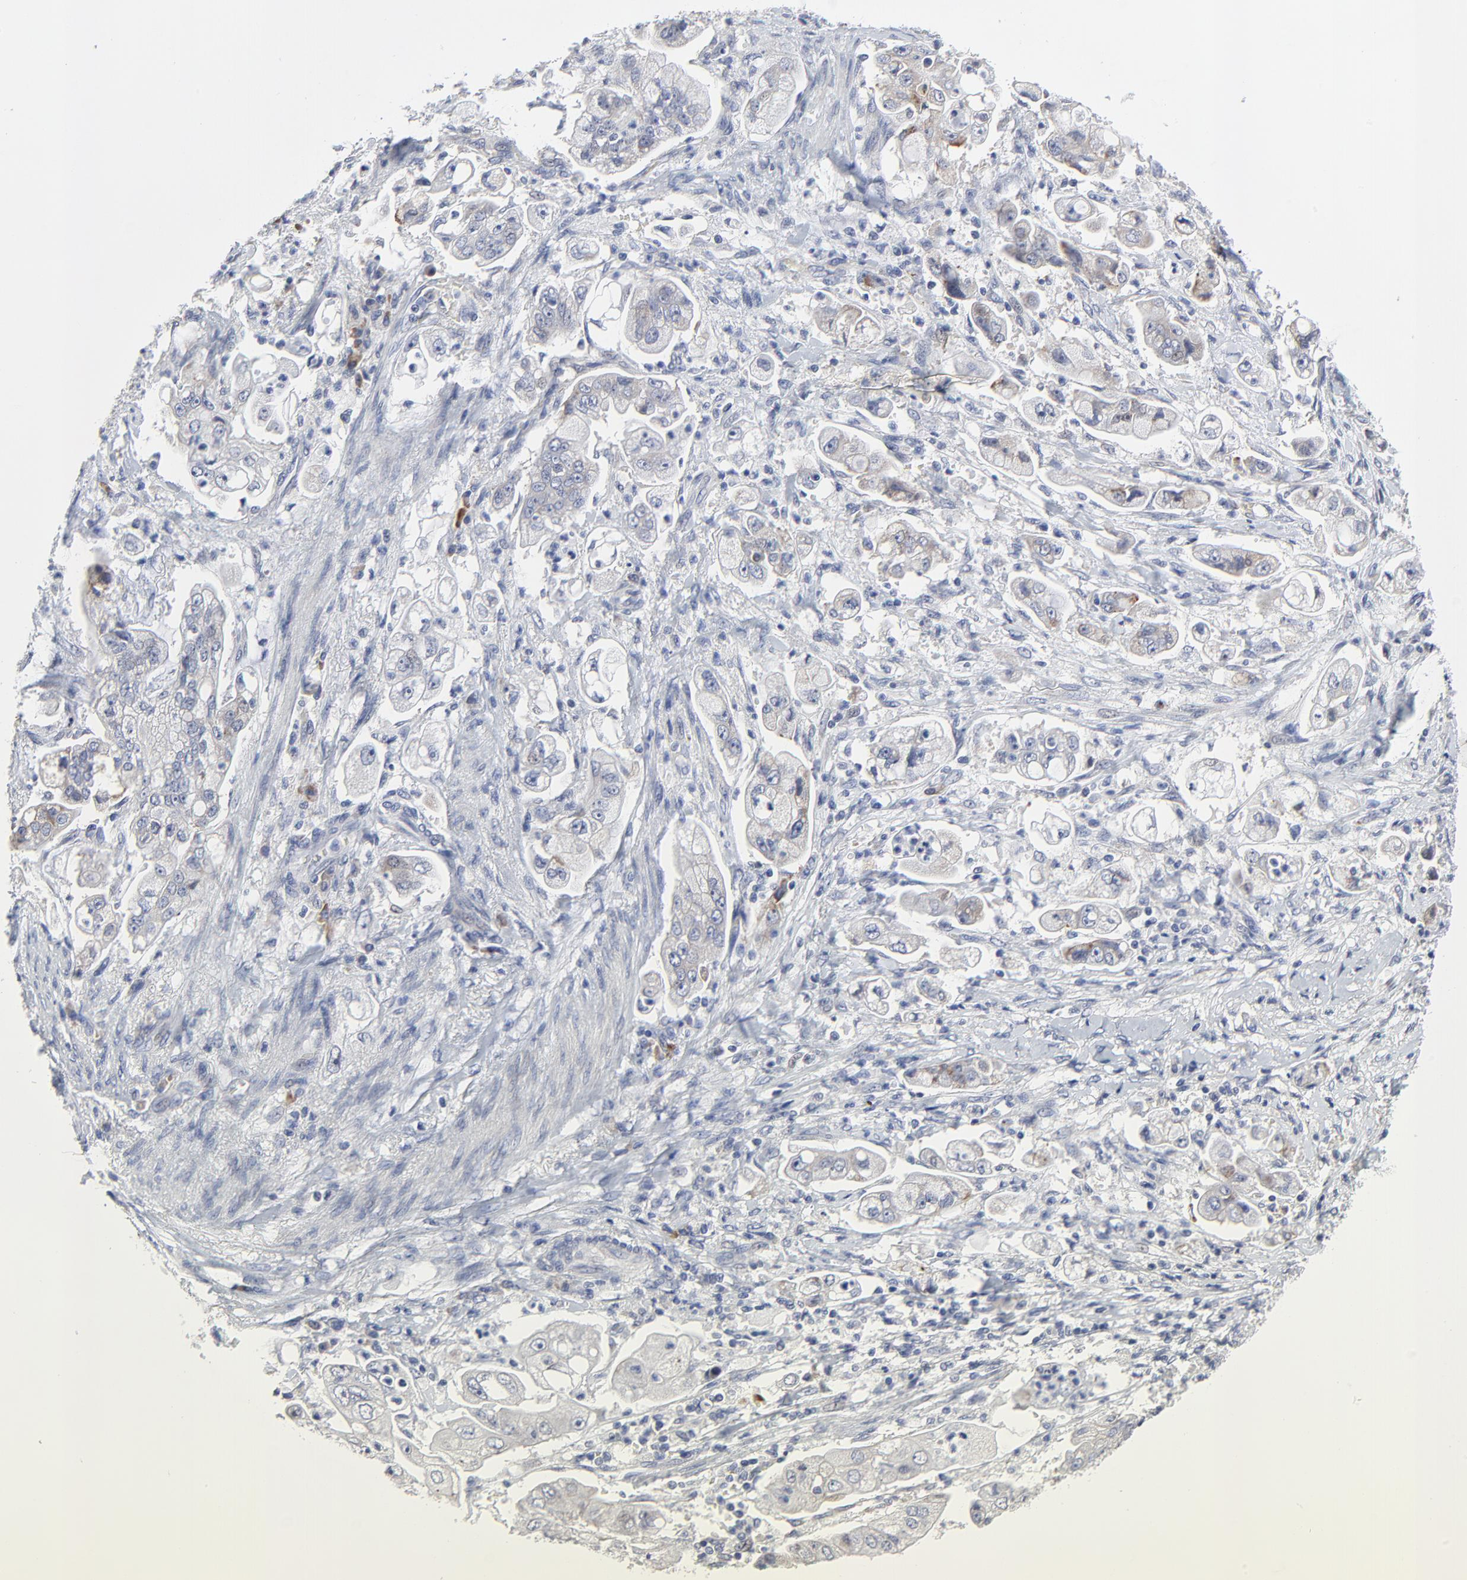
{"staining": {"intensity": "weak", "quantity": "<25%", "location": "cytoplasmic/membranous"}, "tissue": "stomach cancer", "cell_type": "Tumor cells", "image_type": "cancer", "snomed": [{"axis": "morphology", "description": "Adenocarcinoma, NOS"}, {"axis": "topography", "description": "Stomach"}], "caption": "The photomicrograph displays no significant expression in tumor cells of stomach cancer.", "gene": "NLGN3", "patient": {"sex": "male", "age": 62}}